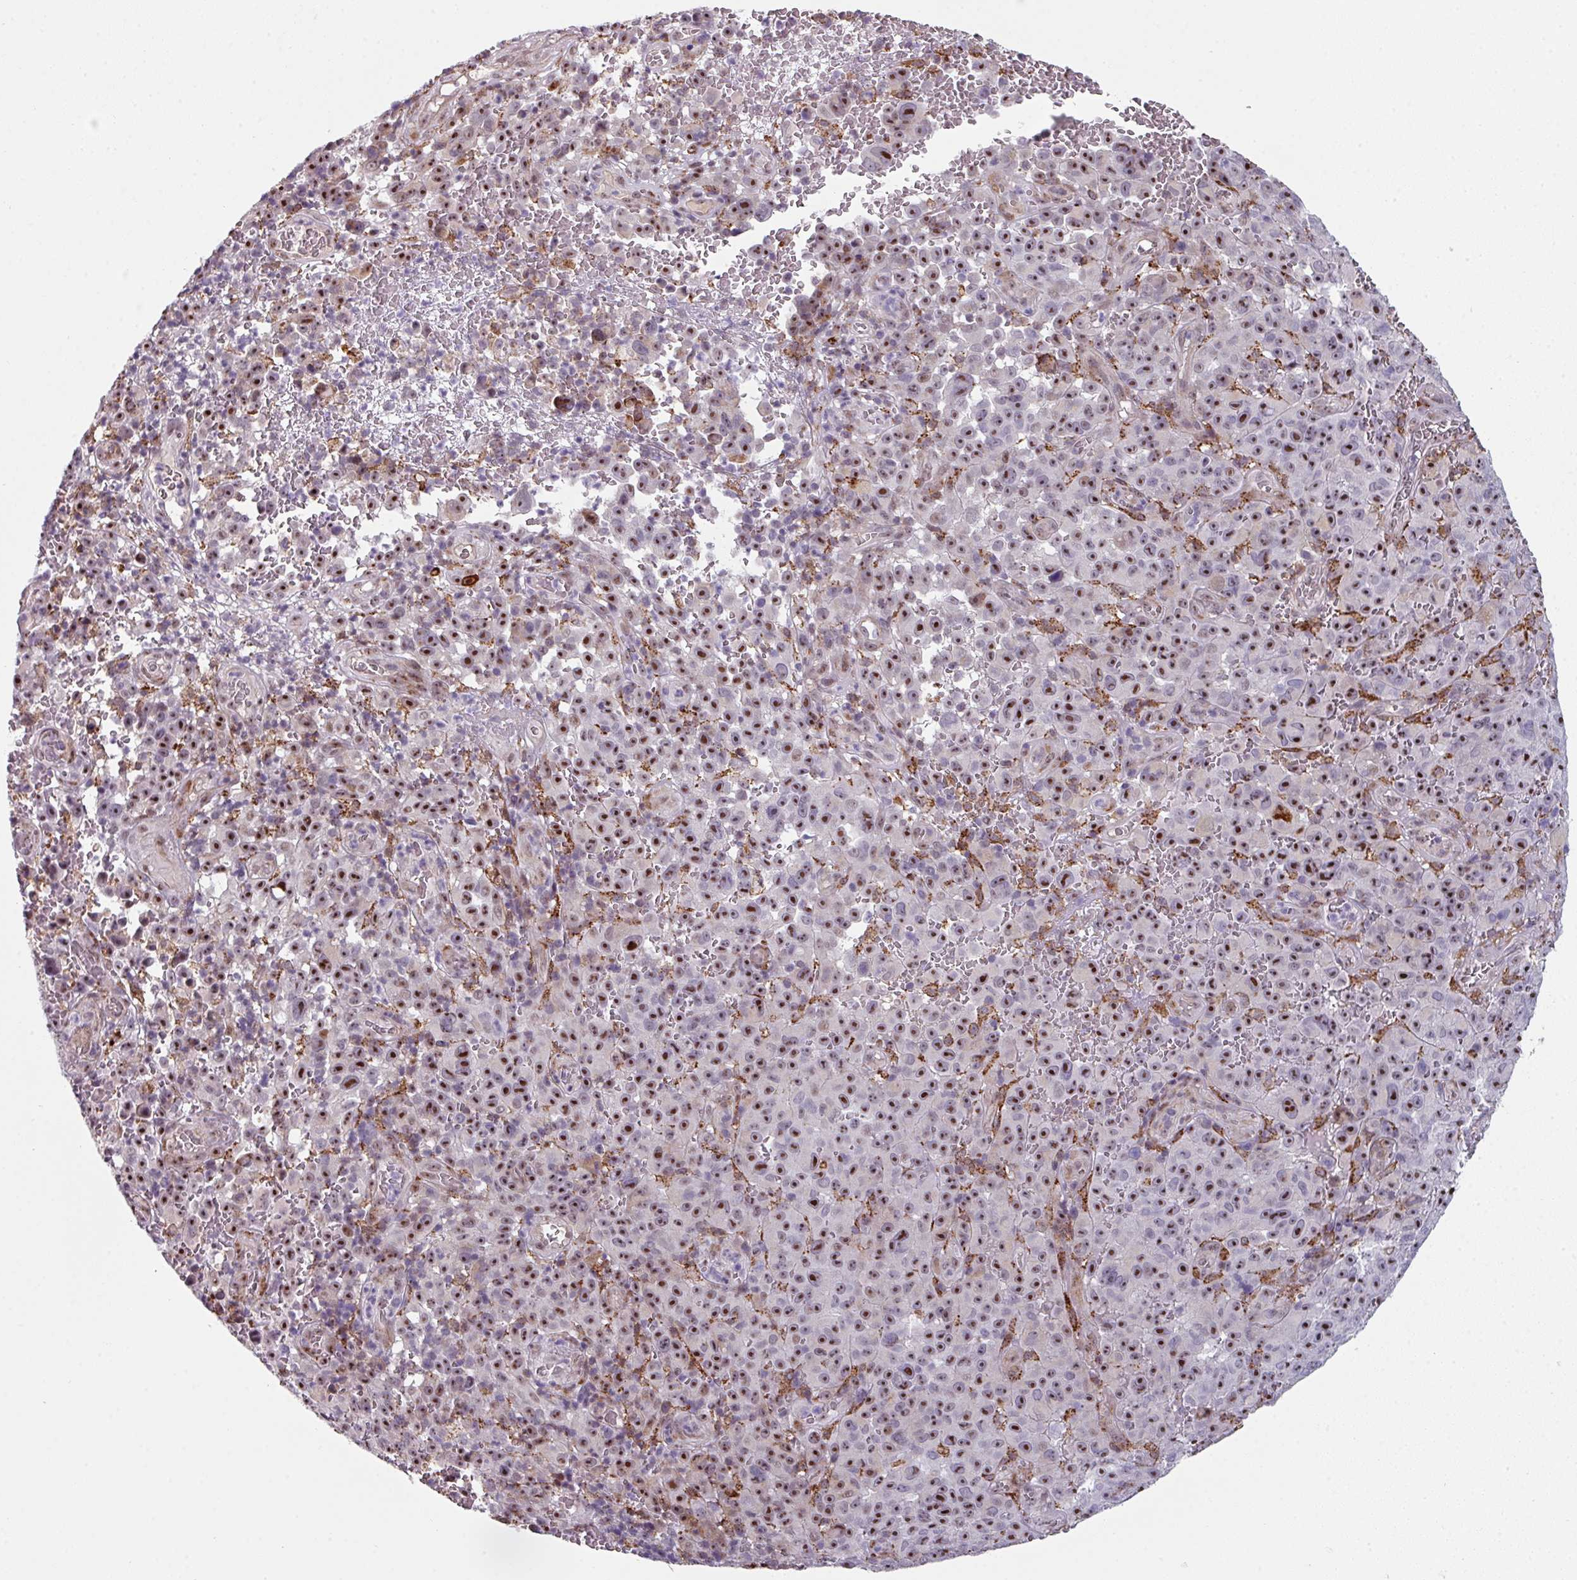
{"staining": {"intensity": "moderate", "quantity": ">75%", "location": "nuclear"}, "tissue": "melanoma", "cell_type": "Tumor cells", "image_type": "cancer", "snomed": [{"axis": "morphology", "description": "Malignant melanoma, NOS"}, {"axis": "topography", "description": "Skin"}], "caption": "Malignant melanoma stained for a protein shows moderate nuclear positivity in tumor cells.", "gene": "BMS1", "patient": {"sex": "female", "age": 82}}